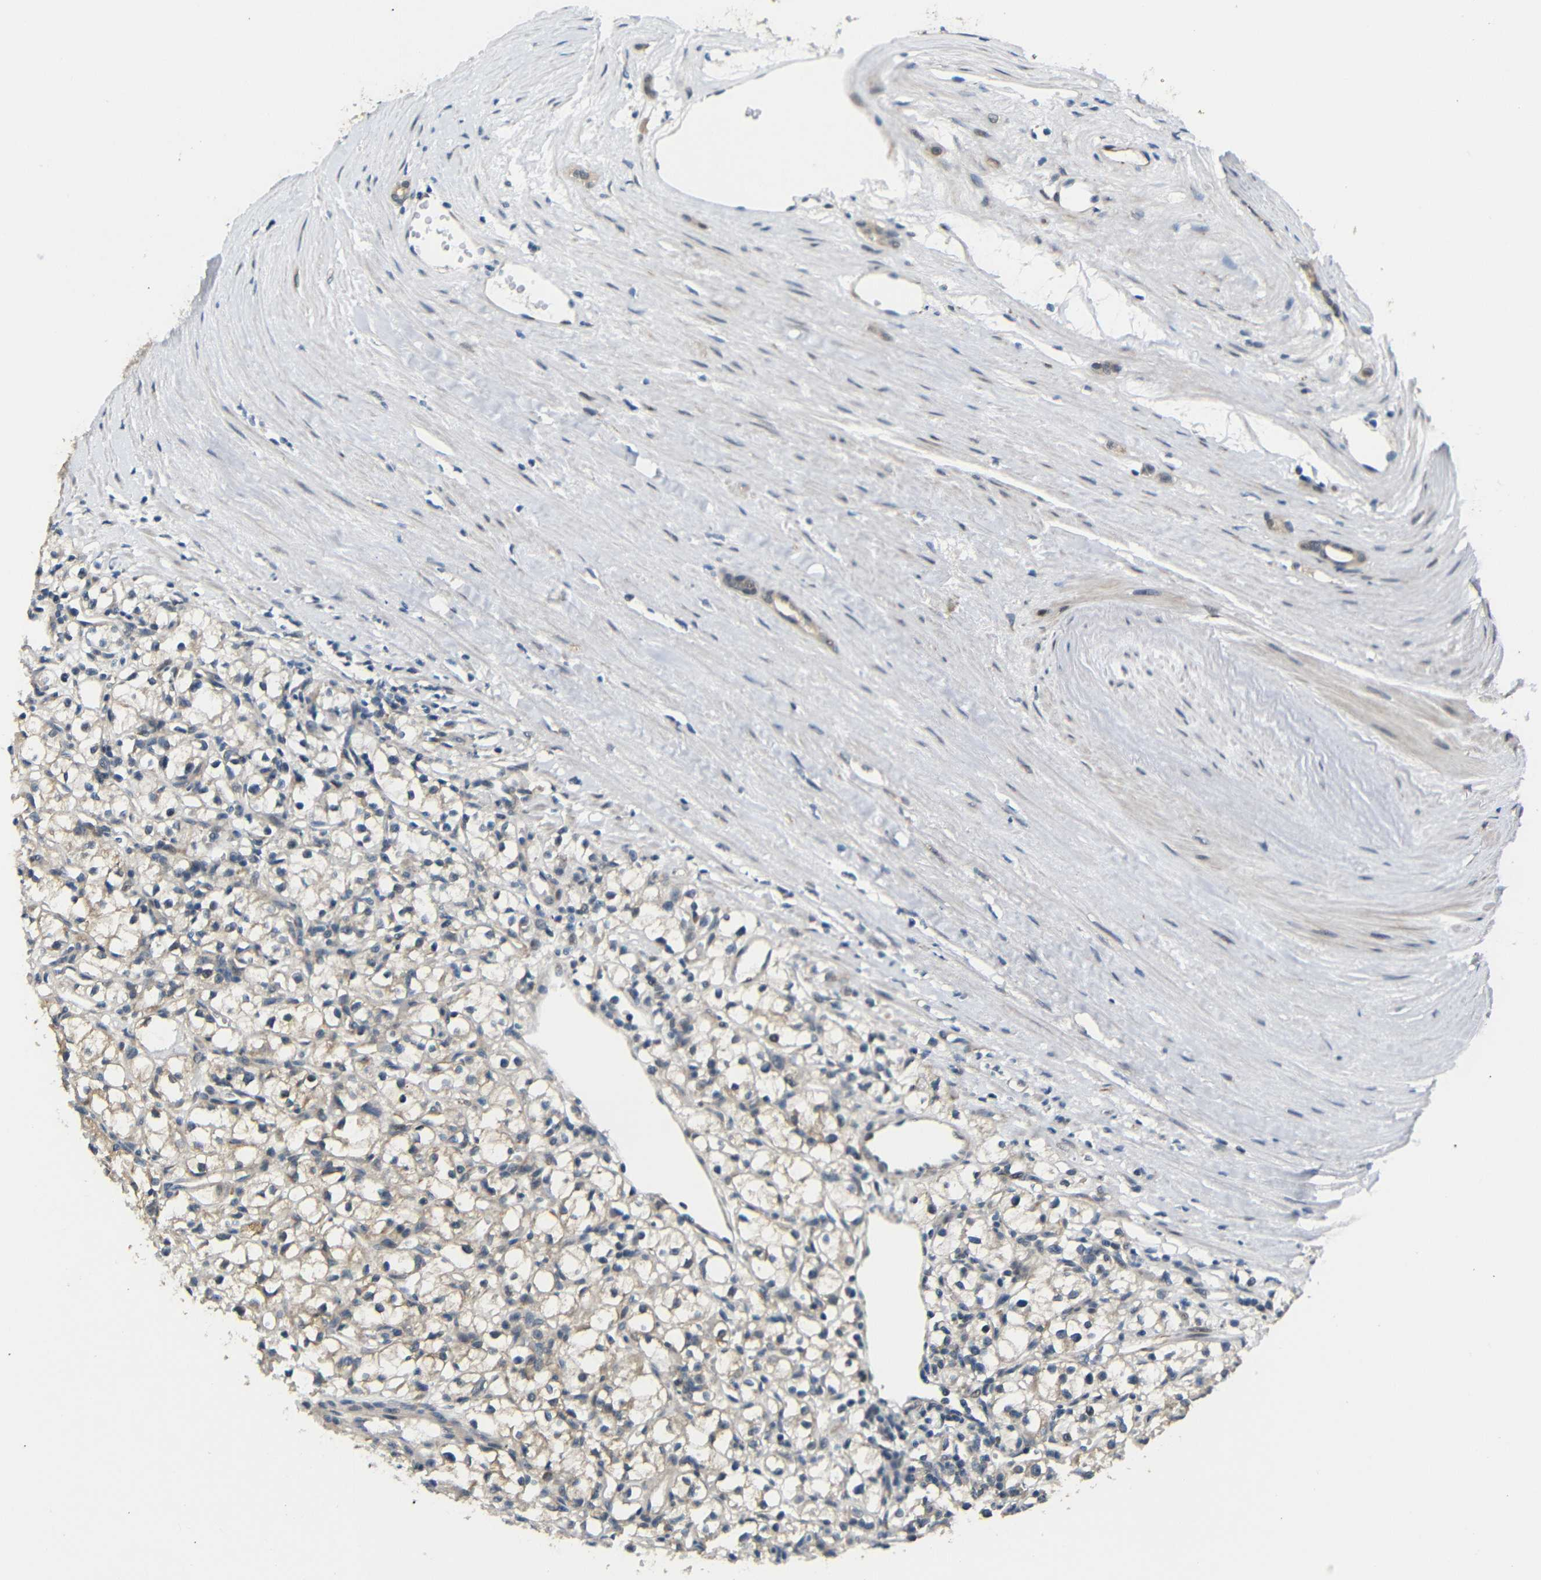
{"staining": {"intensity": "weak", "quantity": "25%-75%", "location": "cytoplasmic/membranous"}, "tissue": "renal cancer", "cell_type": "Tumor cells", "image_type": "cancer", "snomed": [{"axis": "morphology", "description": "Adenocarcinoma, NOS"}, {"axis": "topography", "description": "Kidney"}], "caption": "Immunohistochemical staining of renal cancer (adenocarcinoma) reveals weak cytoplasmic/membranous protein expression in about 25%-75% of tumor cells.", "gene": "SYDE1", "patient": {"sex": "male", "age": 56}}